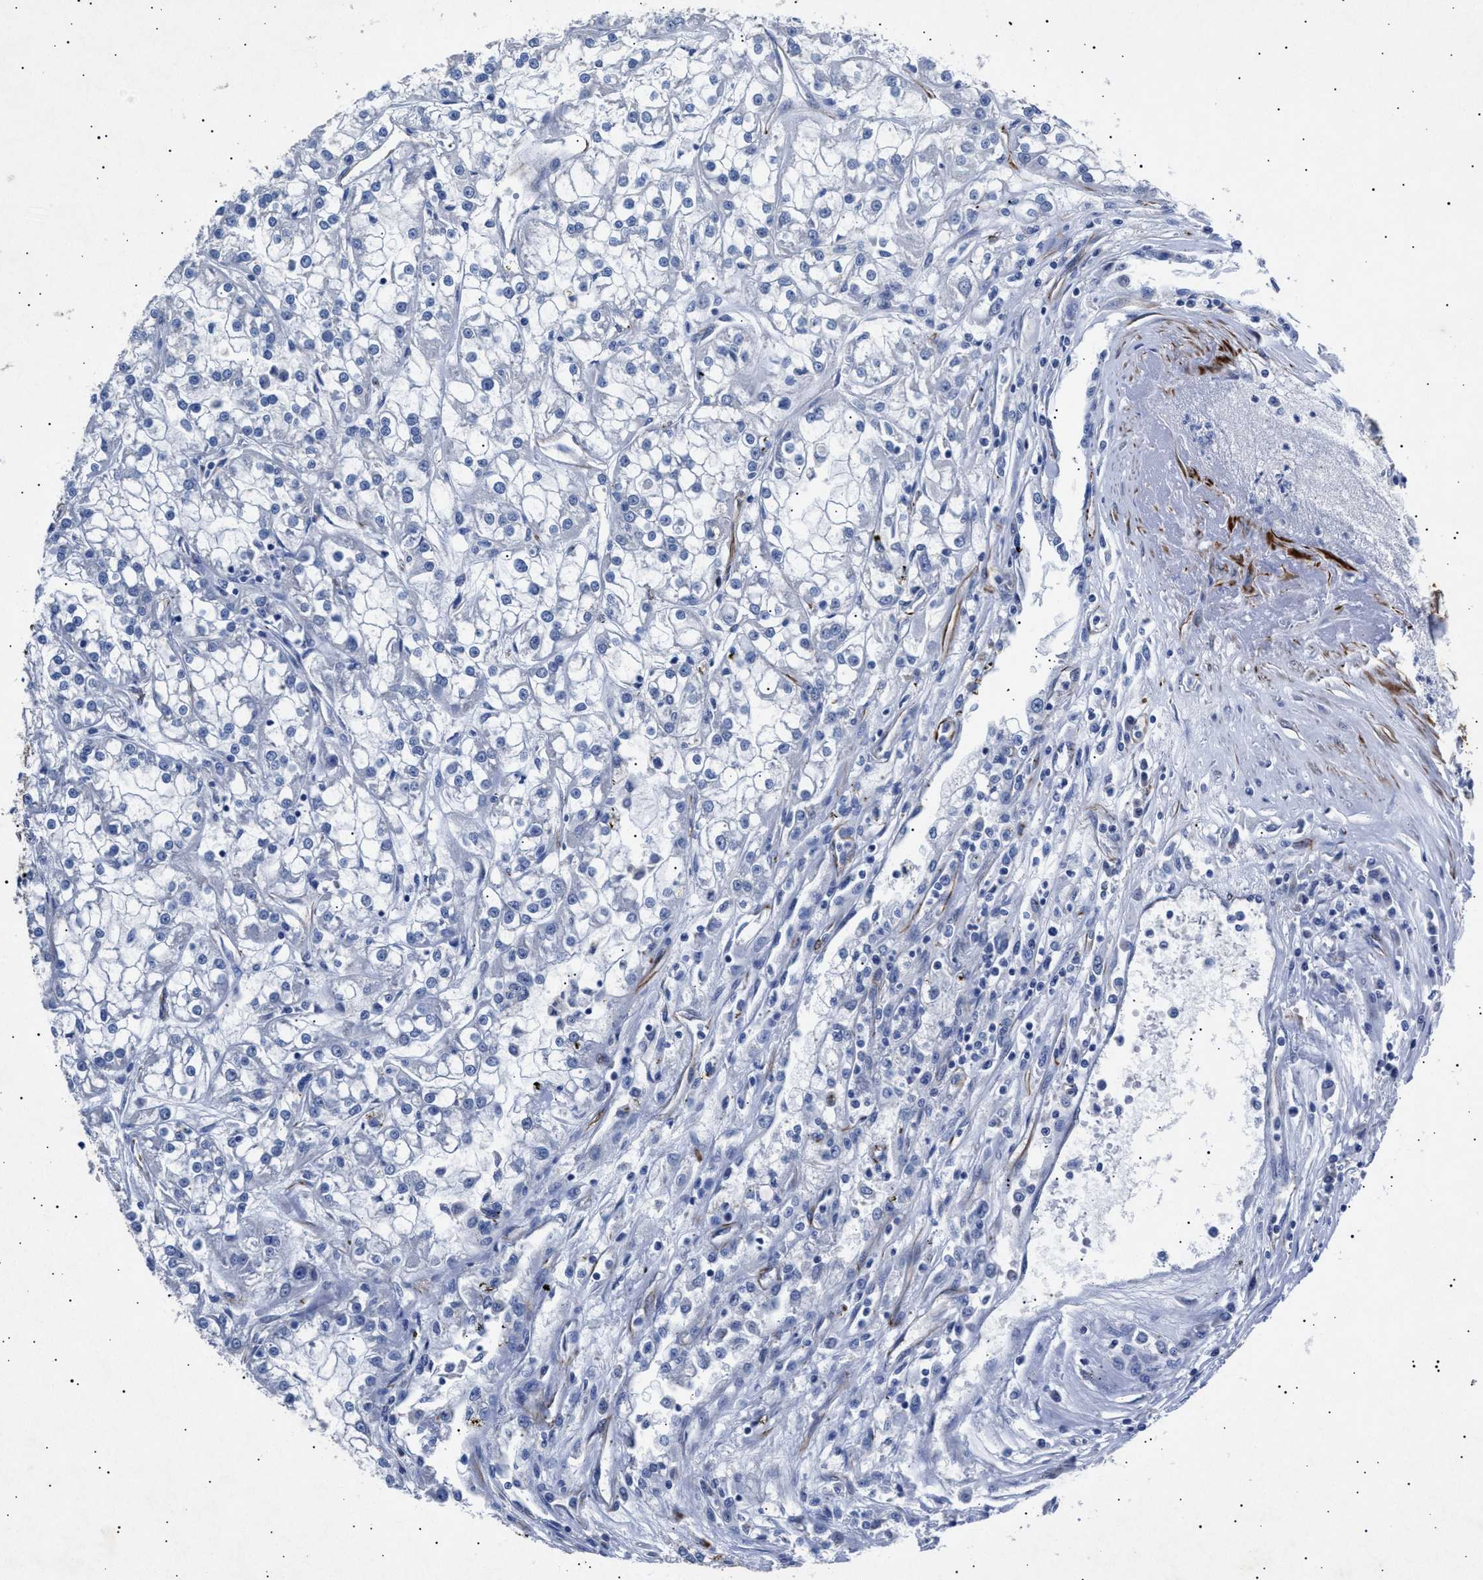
{"staining": {"intensity": "negative", "quantity": "none", "location": "none"}, "tissue": "renal cancer", "cell_type": "Tumor cells", "image_type": "cancer", "snomed": [{"axis": "morphology", "description": "Adenocarcinoma, NOS"}, {"axis": "topography", "description": "Kidney"}], "caption": "An image of renal adenocarcinoma stained for a protein reveals no brown staining in tumor cells.", "gene": "OLFML2A", "patient": {"sex": "female", "age": 52}}